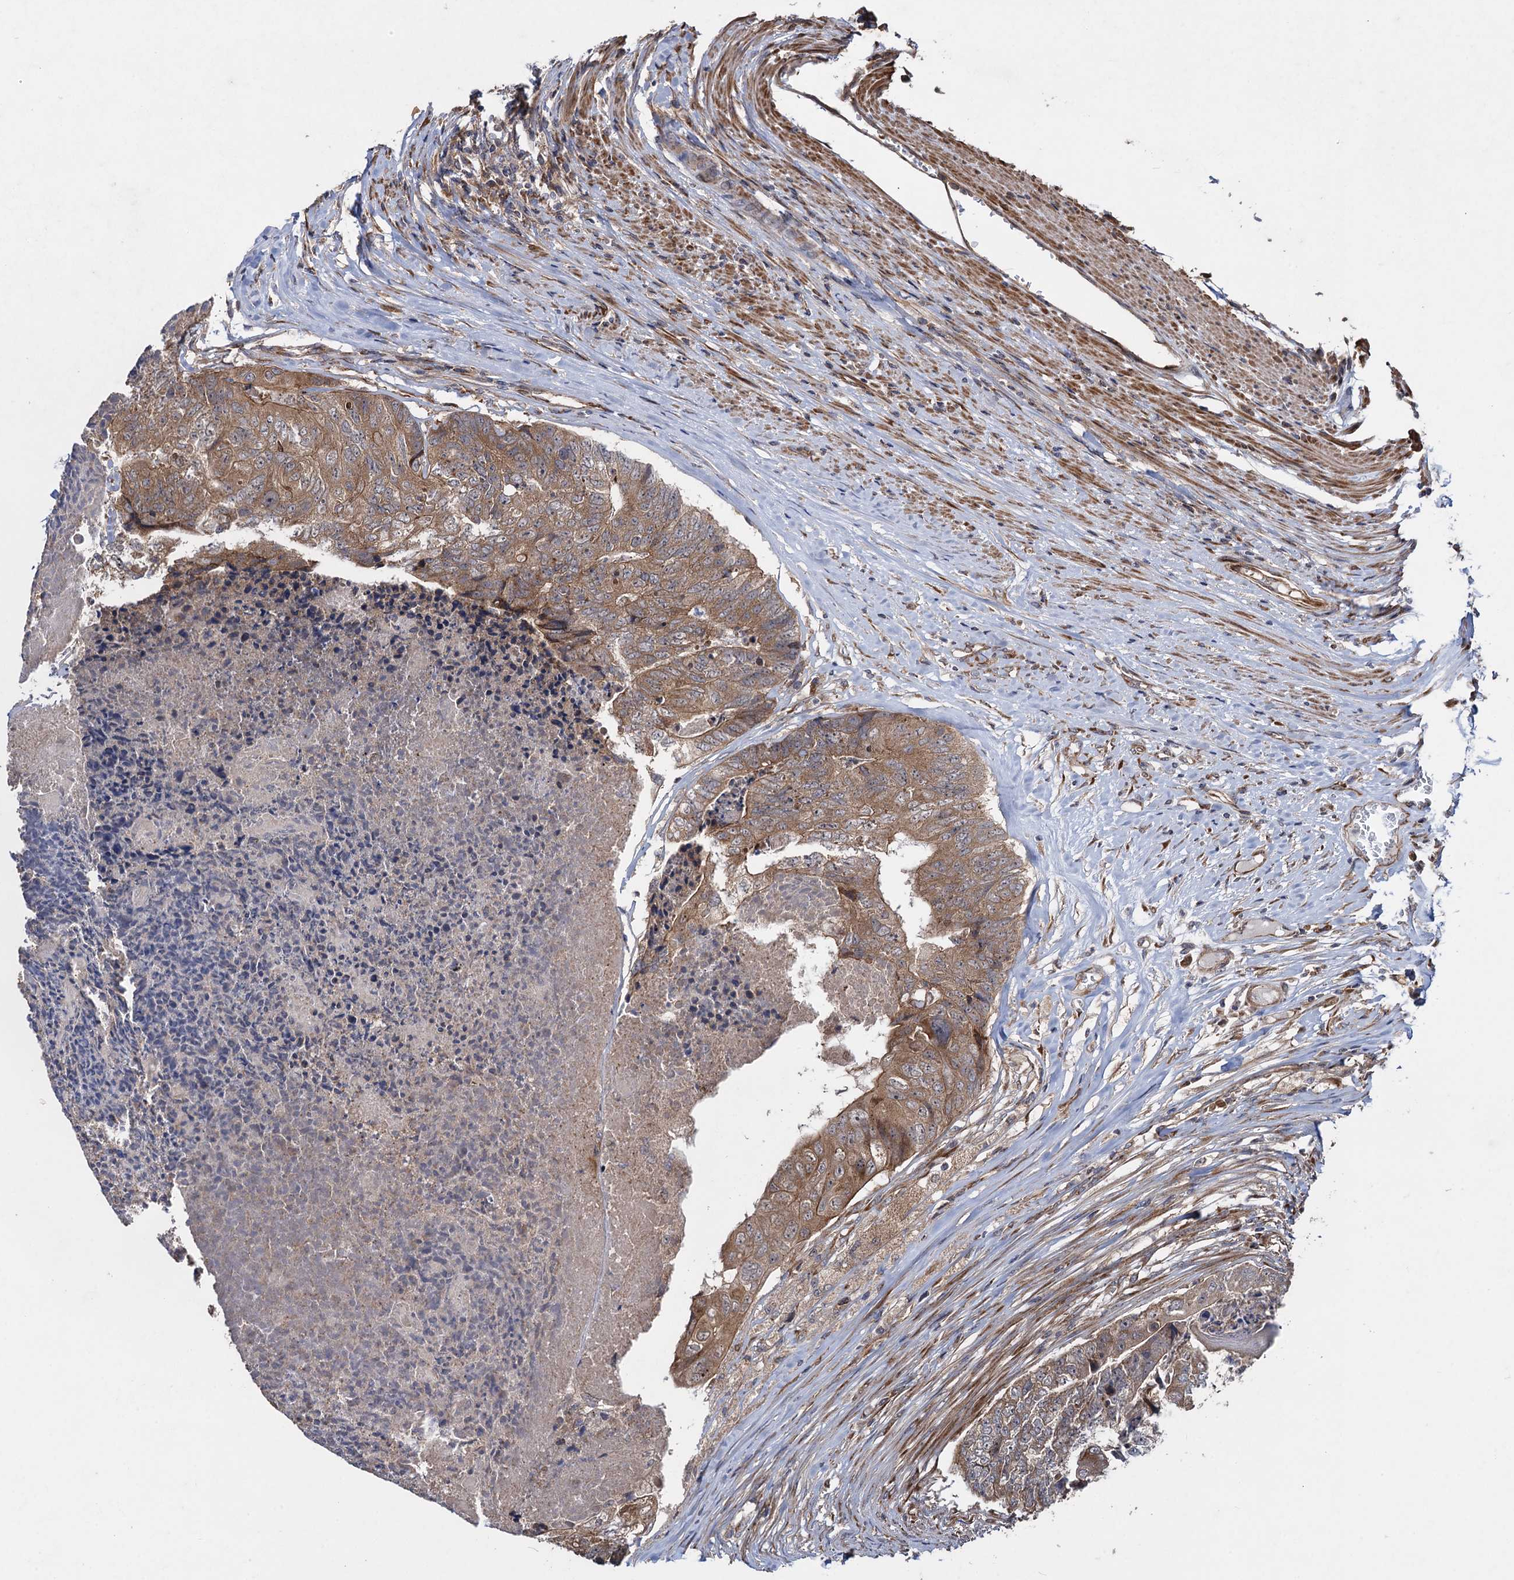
{"staining": {"intensity": "moderate", "quantity": ">75%", "location": "cytoplasmic/membranous"}, "tissue": "colorectal cancer", "cell_type": "Tumor cells", "image_type": "cancer", "snomed": [{"axis": "morphology", "description": "Adenocarcinoma, NOS"}, {"axis": "topography", "description": "Colon"}], "caption": "High-power microscopy captured an immunohistochemistry (IHC) photomicrograph of colorectal cancer (adenocarcinoma), revealing moderate cytoplasmic/membranous staining in about >75% of tumor cells.", "gene": "HAUS1", "patient": {"sex": "female", "age": 67}}